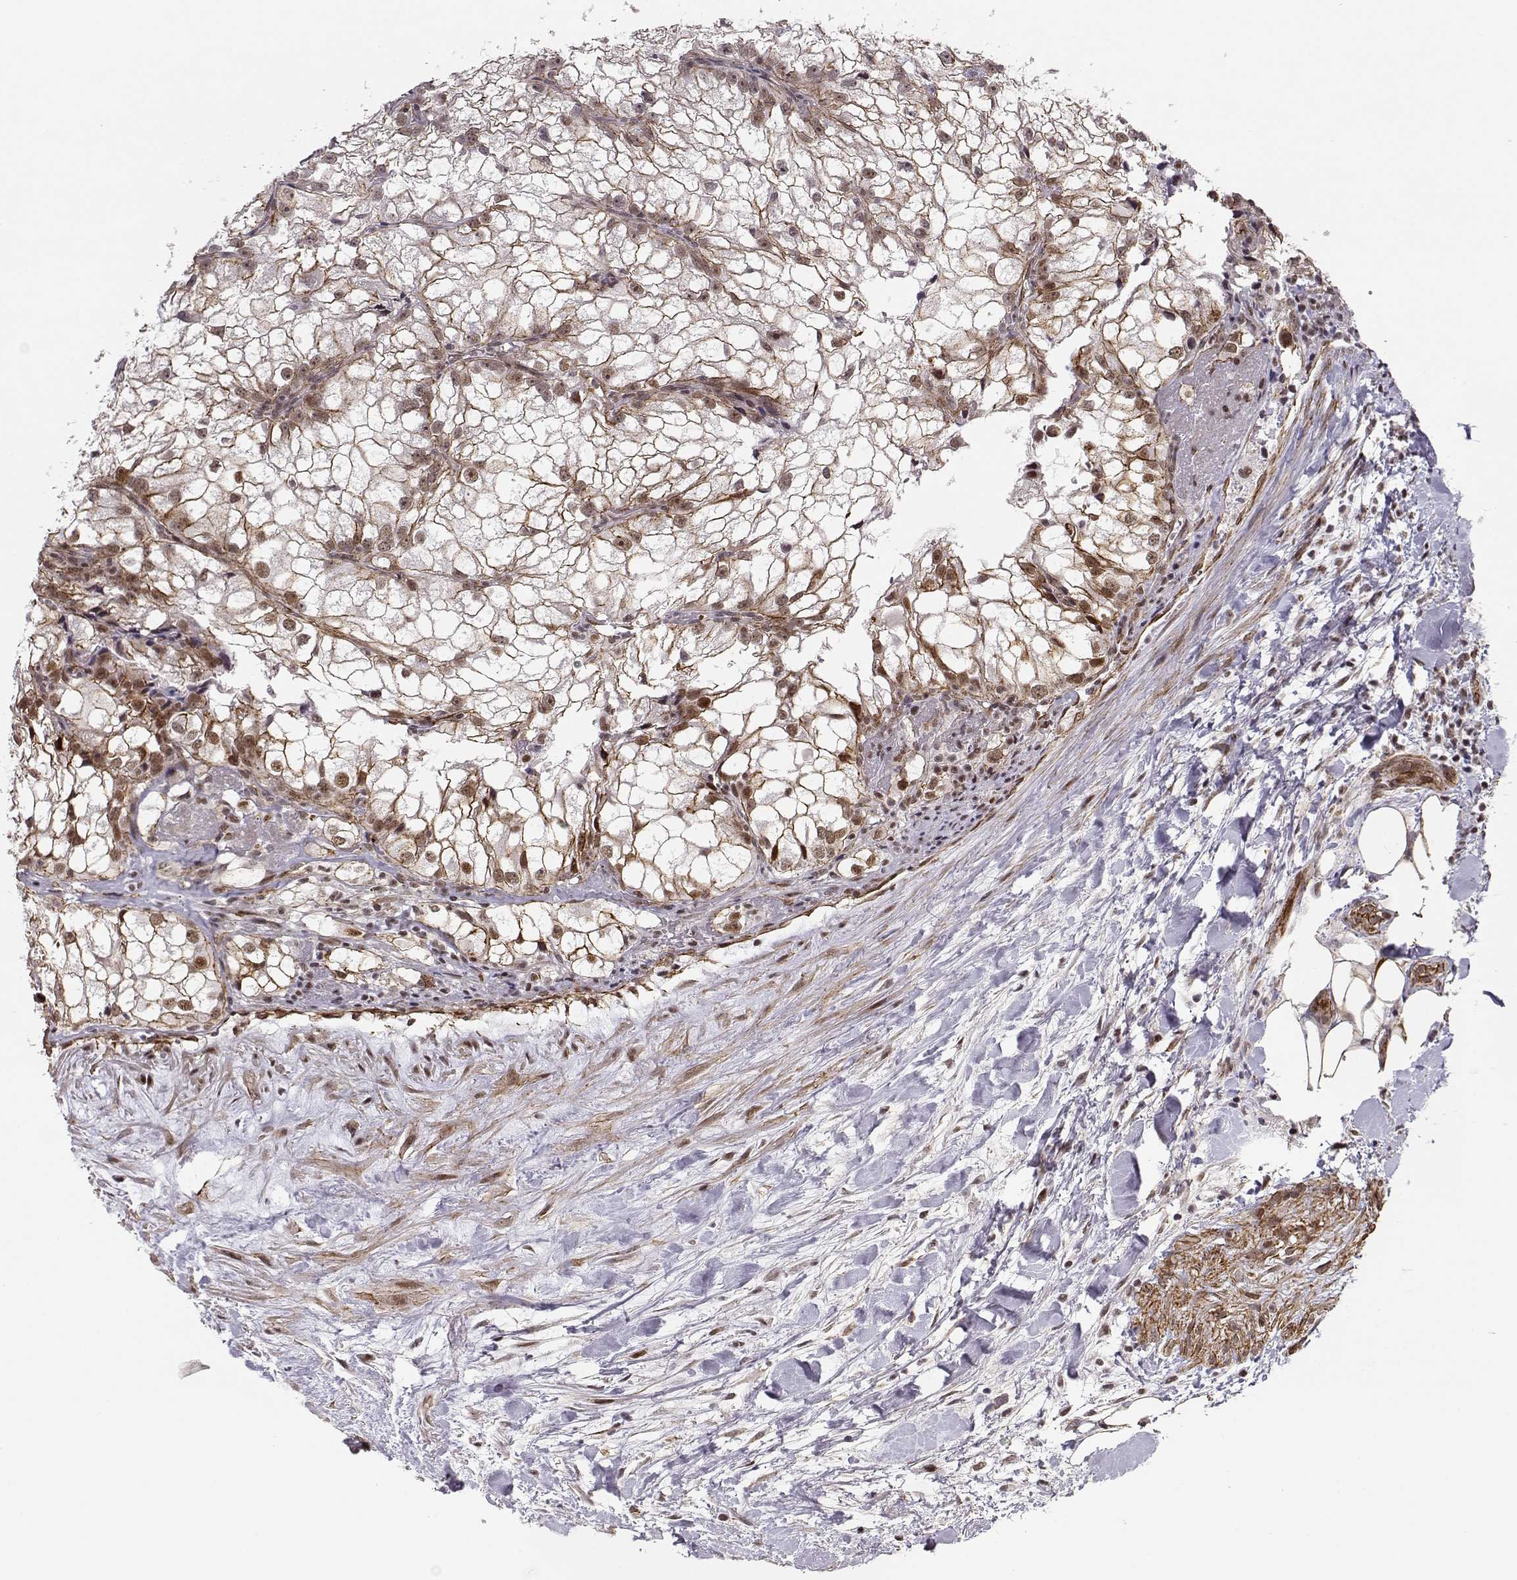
{"staining": {"intensity": "moderate", "quantity": "25%-75%", "location": "cytoplasmic/membranous,nuclear"}, "tissue": "renal cancer", "cell_type": "Tumor cells", "image_type": "cancer", "snomed": [{"axis": "morphology", "description": "Adenocarcinoma, NOS"}, {"axis": "topography", "description": "Kidney"}], "caption": "This is an image of immunohistochemistry staining of renal cancer, which shows moderate staining in the cytoplasmic/membranous and nuclear of tumor cells.", "gene": "CIR1", "patient": {"sex": "male", "age": 59}}